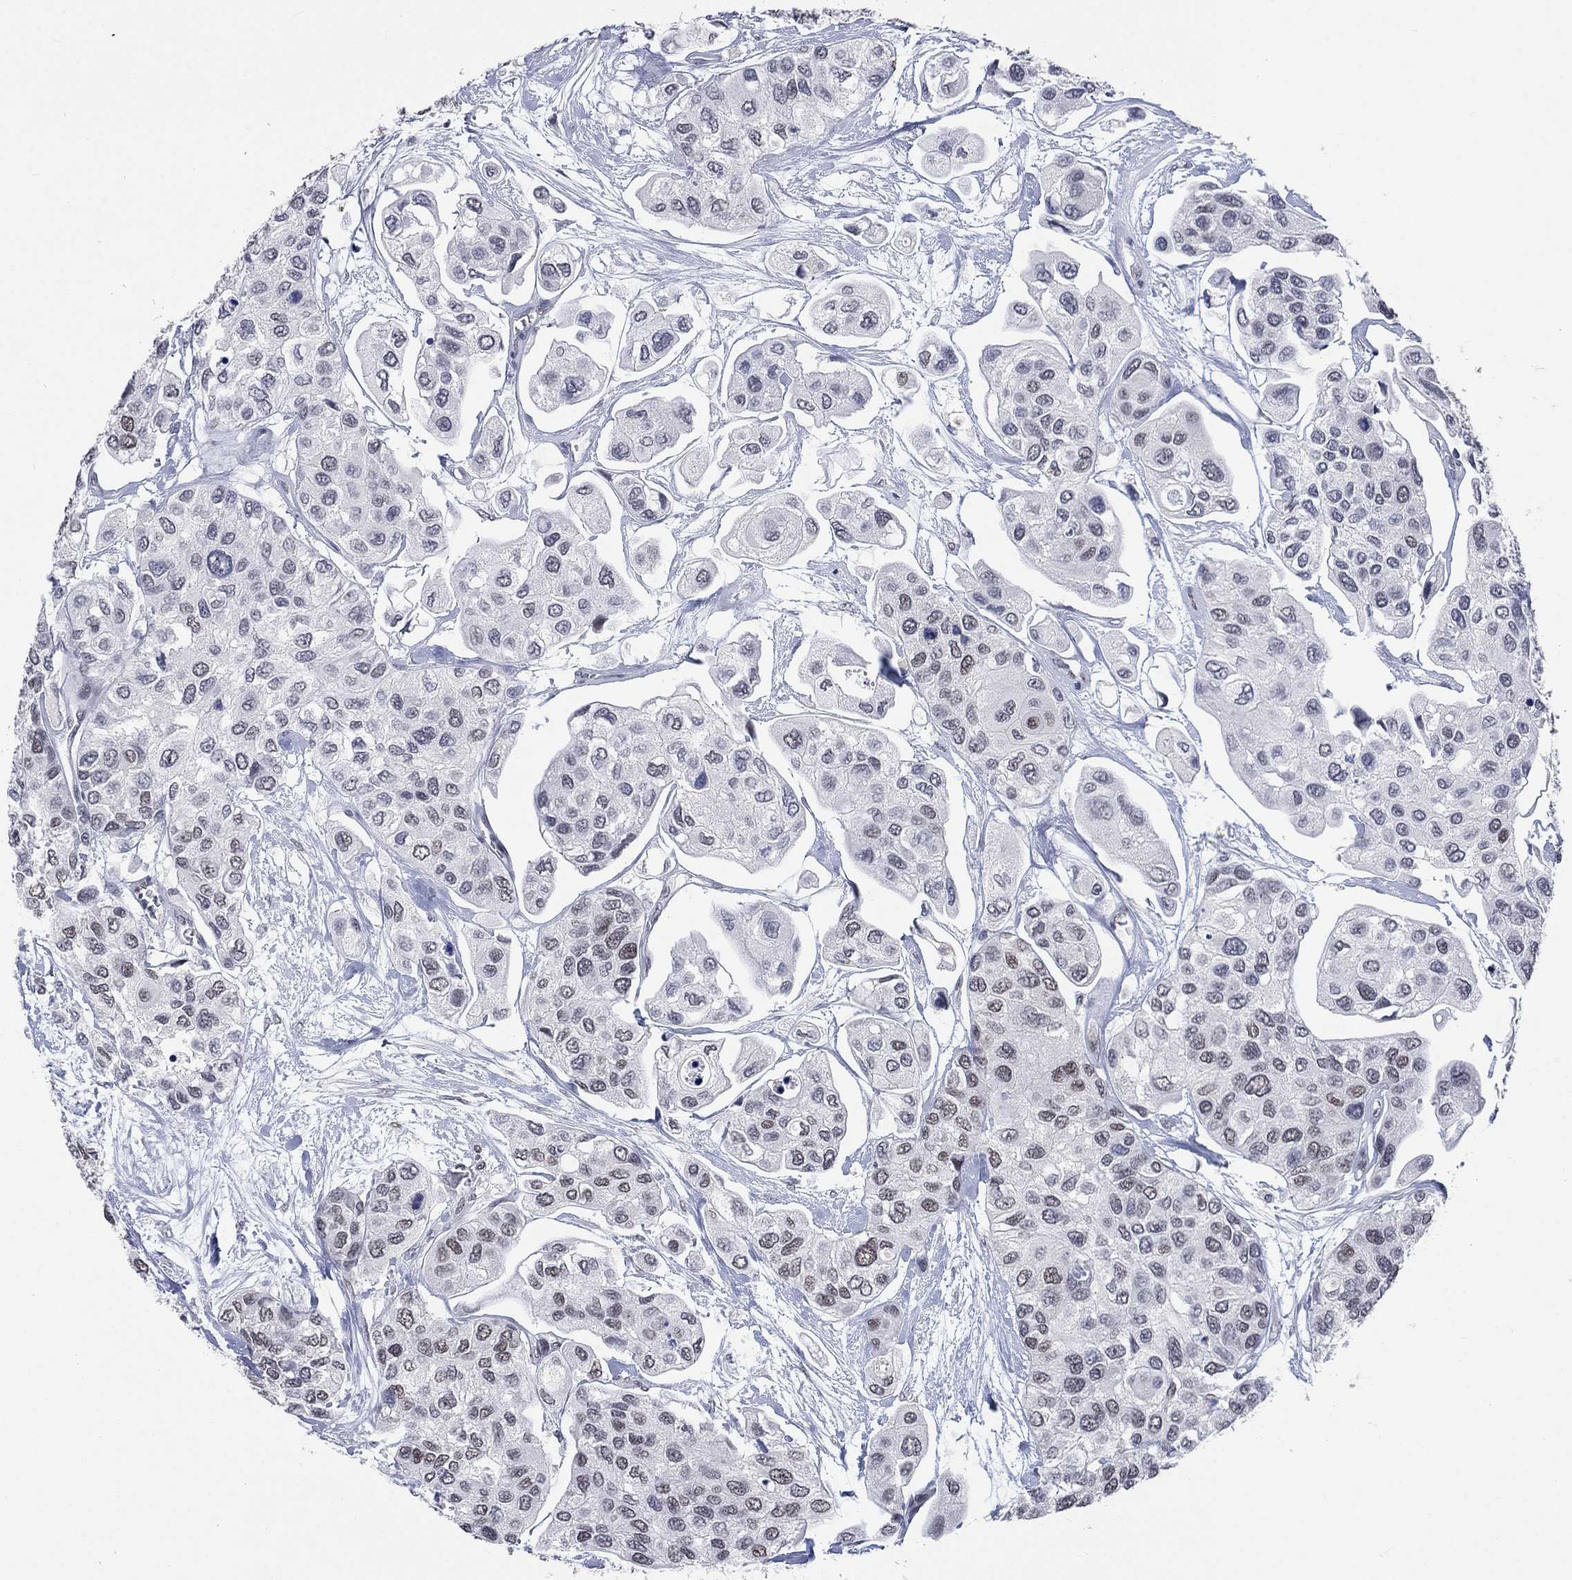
{"staining": {"intensity": "negative", "quantity": "none", "location": "none"}, "tissue": "urothelial cancer", "cell_type": "Tumor cells", "image_type": "cancer", "snomed": [{"axis": "morphology", "description": "Urothelial carcinoma, High grade"}, {"axis": "topography", "description": "Urinary bladder"}], "caption": "Tumor cells show no significant positivity in urothelial cancer. Nuclei are stained in blue.", "gene": "HCFC1", "patient": {"sex": "male", "age": 77}}